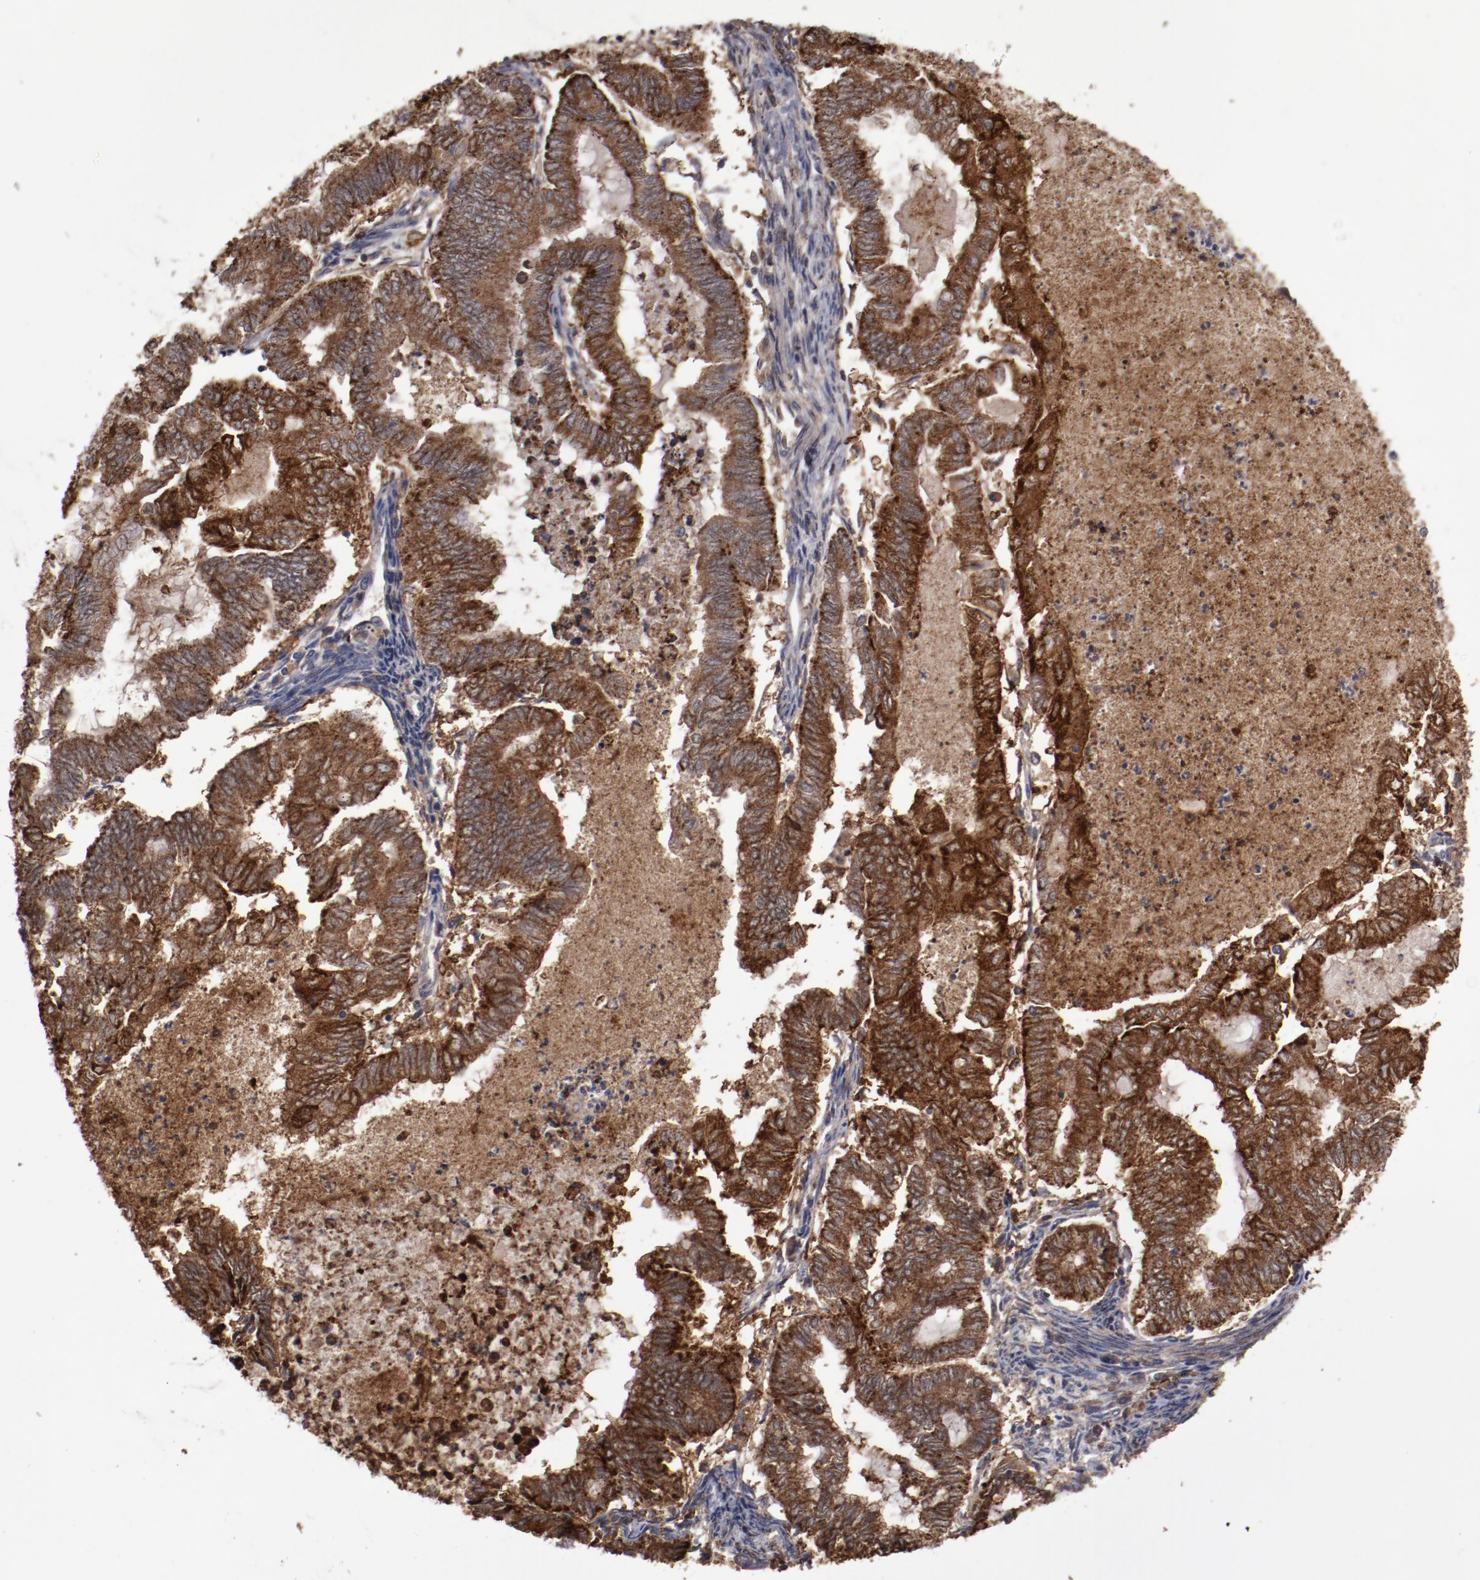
{"staining": {"intensity": "strong", "quantity": ">75%", "location": "cytoplasmic/membranous"}, "tissue": "endometrial cancer", "cell_type": "Tumor cells", "image_type": "cancer", "snomed": [{"axis": "morphology", "description": "Adenocarcinoma, NOS"}, {"axis": "topography", "description": "Endometrium"}], "caption": "Adenocarcinoma (endometrial) stained for a protein reveals strong cytoplasmic/membranous positivity in tumor cells.", "gene": "LRRC75B", "patient": {"sex": "female", "age": 79}}